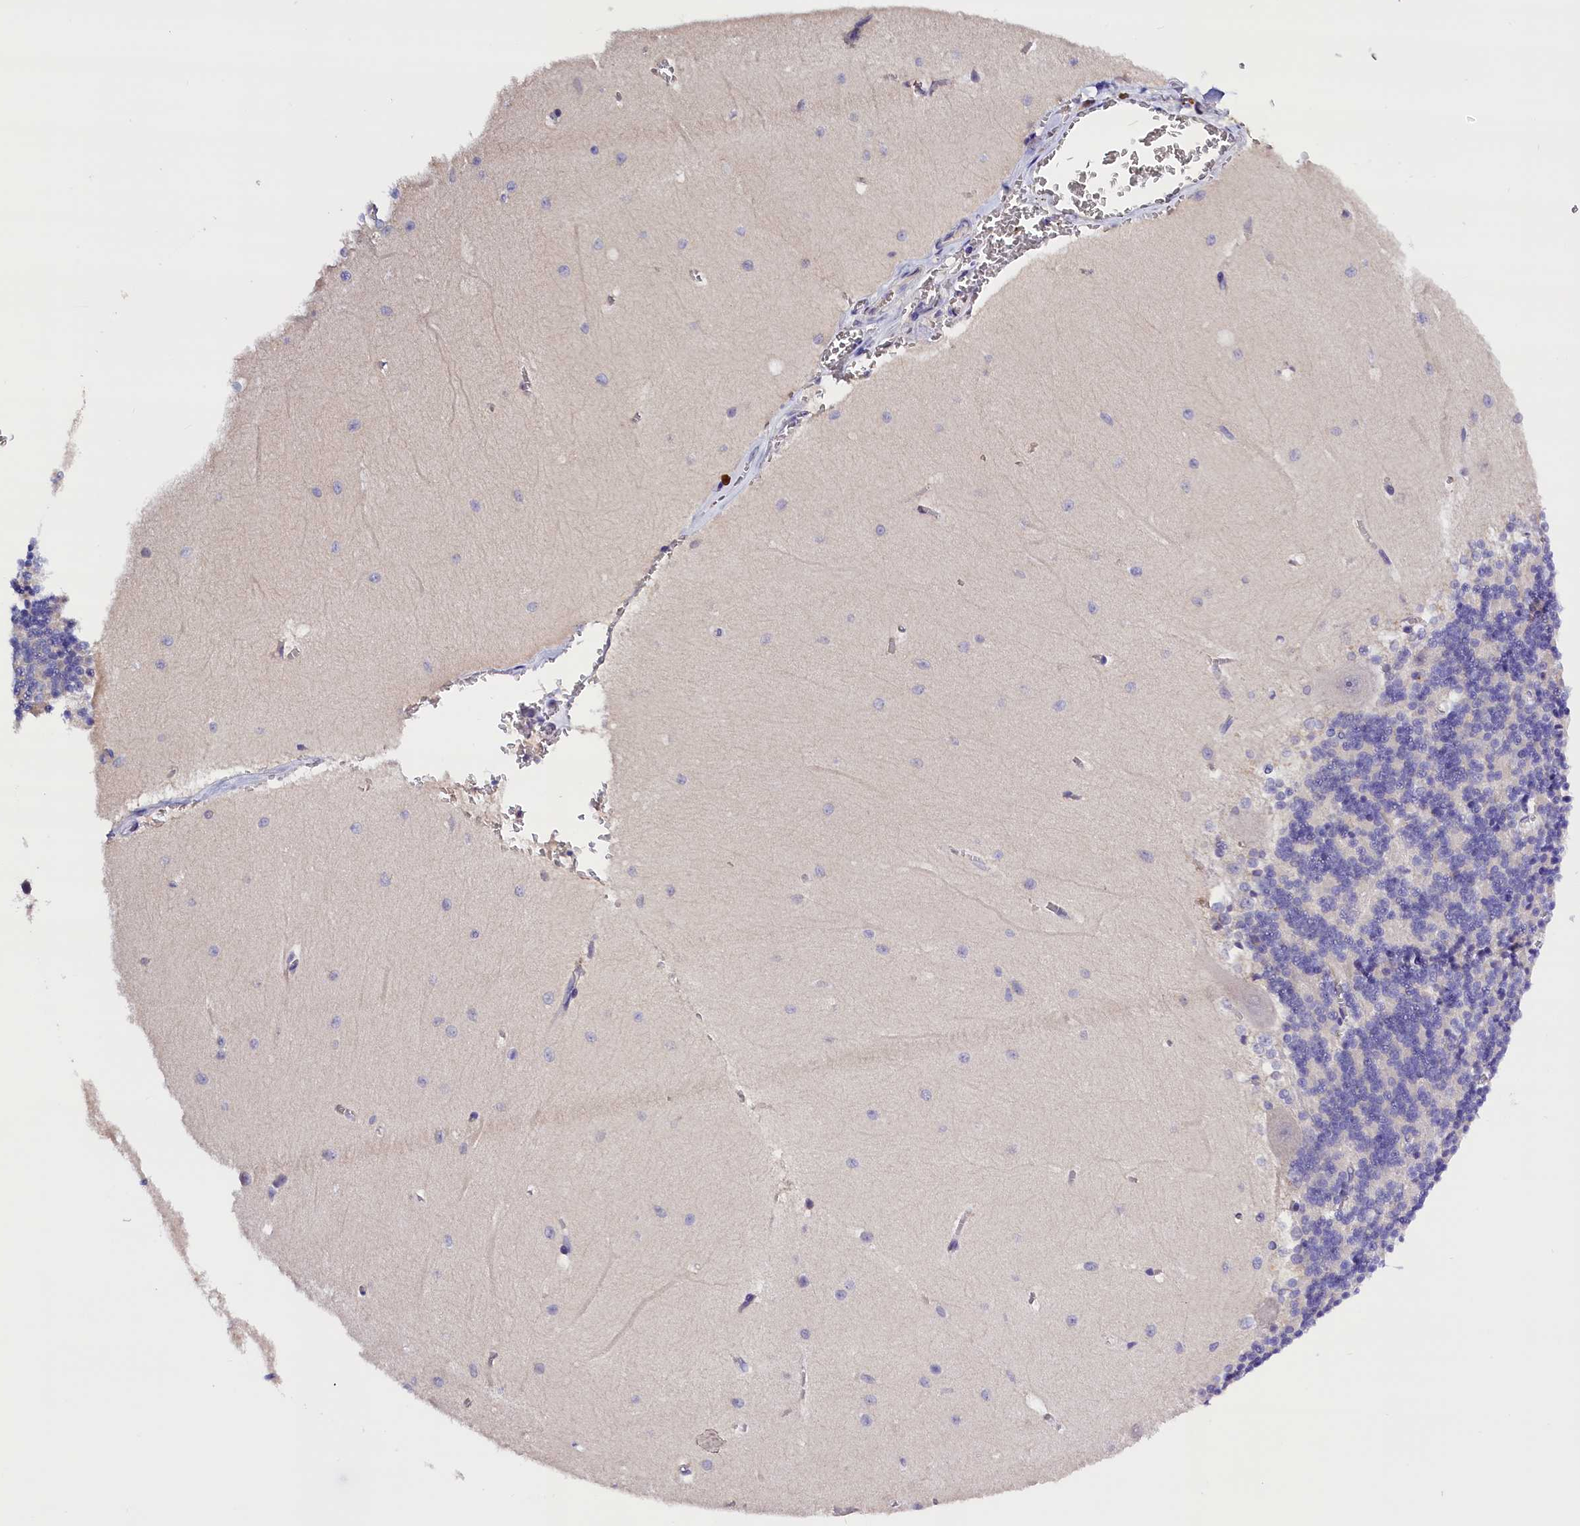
{"staining": {"intensity": "negative", "quantity": "none", "location": "none"}, "tissue": "cerebellum", "cell_type": "Cells in granular layer", "image_type": "normal", "snomed": [{"axis": "morphology", "description": "Normal tissue, NOS"}, {"axis": "topography", "description": "Cerebellum"}], "caption": "Immunohistochemical staining of normal cerebellum shows no significant staining in cells in granular layer.", "gene": "BTBD9", "patient": {"sex": "male", "age": 37}}